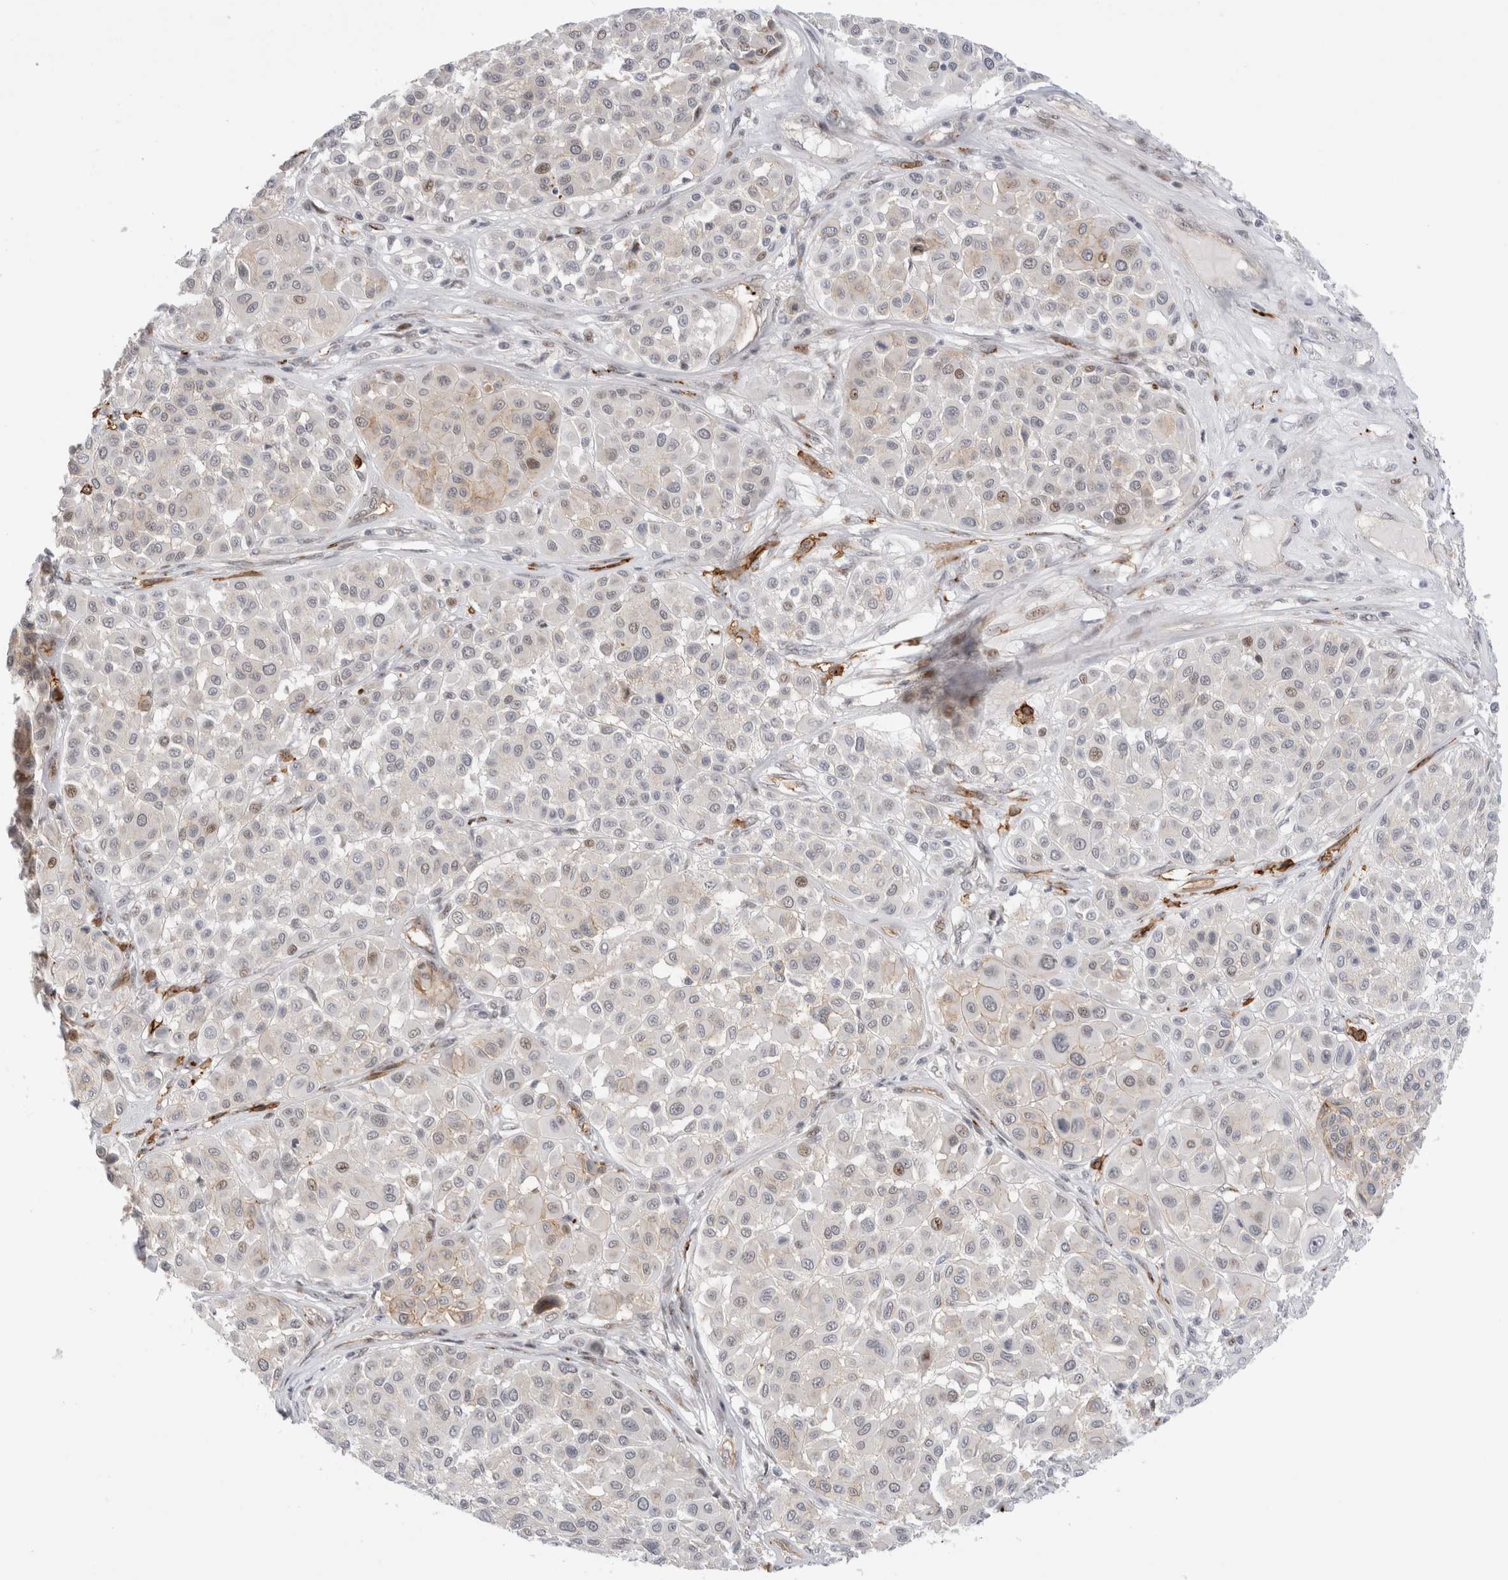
{"staining": {"intensity": "negative", "quantity": "none", "location": "none"}, "tissue": "melanoma", "cell_type": "Tumor cells", "image_type": "cancer", "snomed": [{"axis": "morphology", "description": "Malignant melanoma, Metastatic site"}, {"axis": "topography", "description": "Soft tissue"}], "caption": "DAB (3,3'-diaminobenzidine) immunohistochemical staining of human malignant melanoma (metastatic site) displays no significant staining in tumor cells. (Brightfield microscopy of DAB (3,3'-diaminobenzidine) IHC at high magnification).", "gene": "VPS28", "patient": {"sex": "male", "age": 41}}